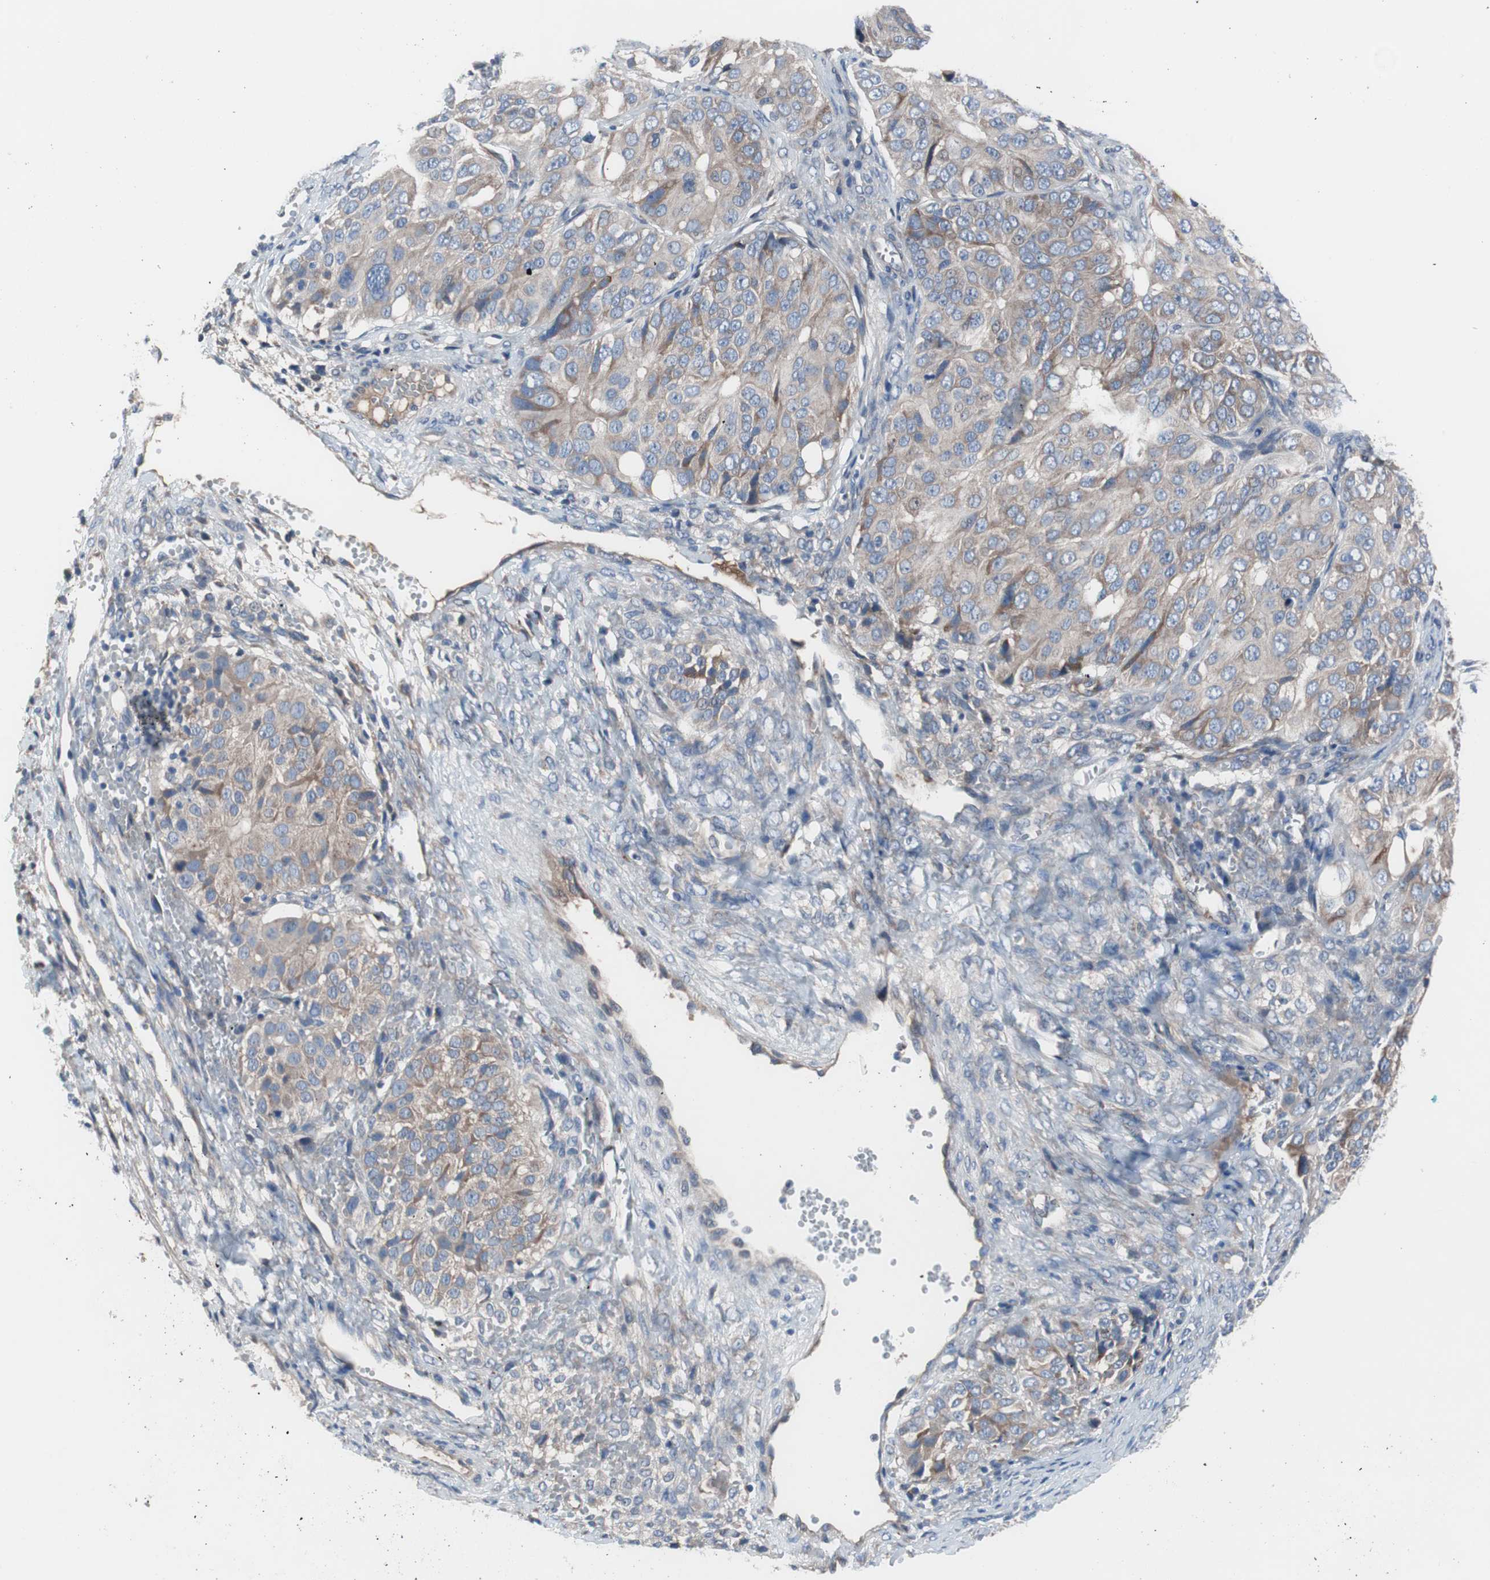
{"staining": {"intensity": "weak", "quantity": ">75%", "location": "cytoplasmic/membranous"}, "tissue": "ovarian cancer", "cell_type": "Tumor cells", "image_type": "cancer", "snomed": [{"axis": "morphology", "description": "Carcinoma, endometroid"}, {"axis": "topography", "description": "Ovary"}], "caption": "Human ovarian cancer stained with a protein marker displays weak staining in tumor cells.", "gene": "KANSL1", "patient": {"sex": "female", "age": 51}}